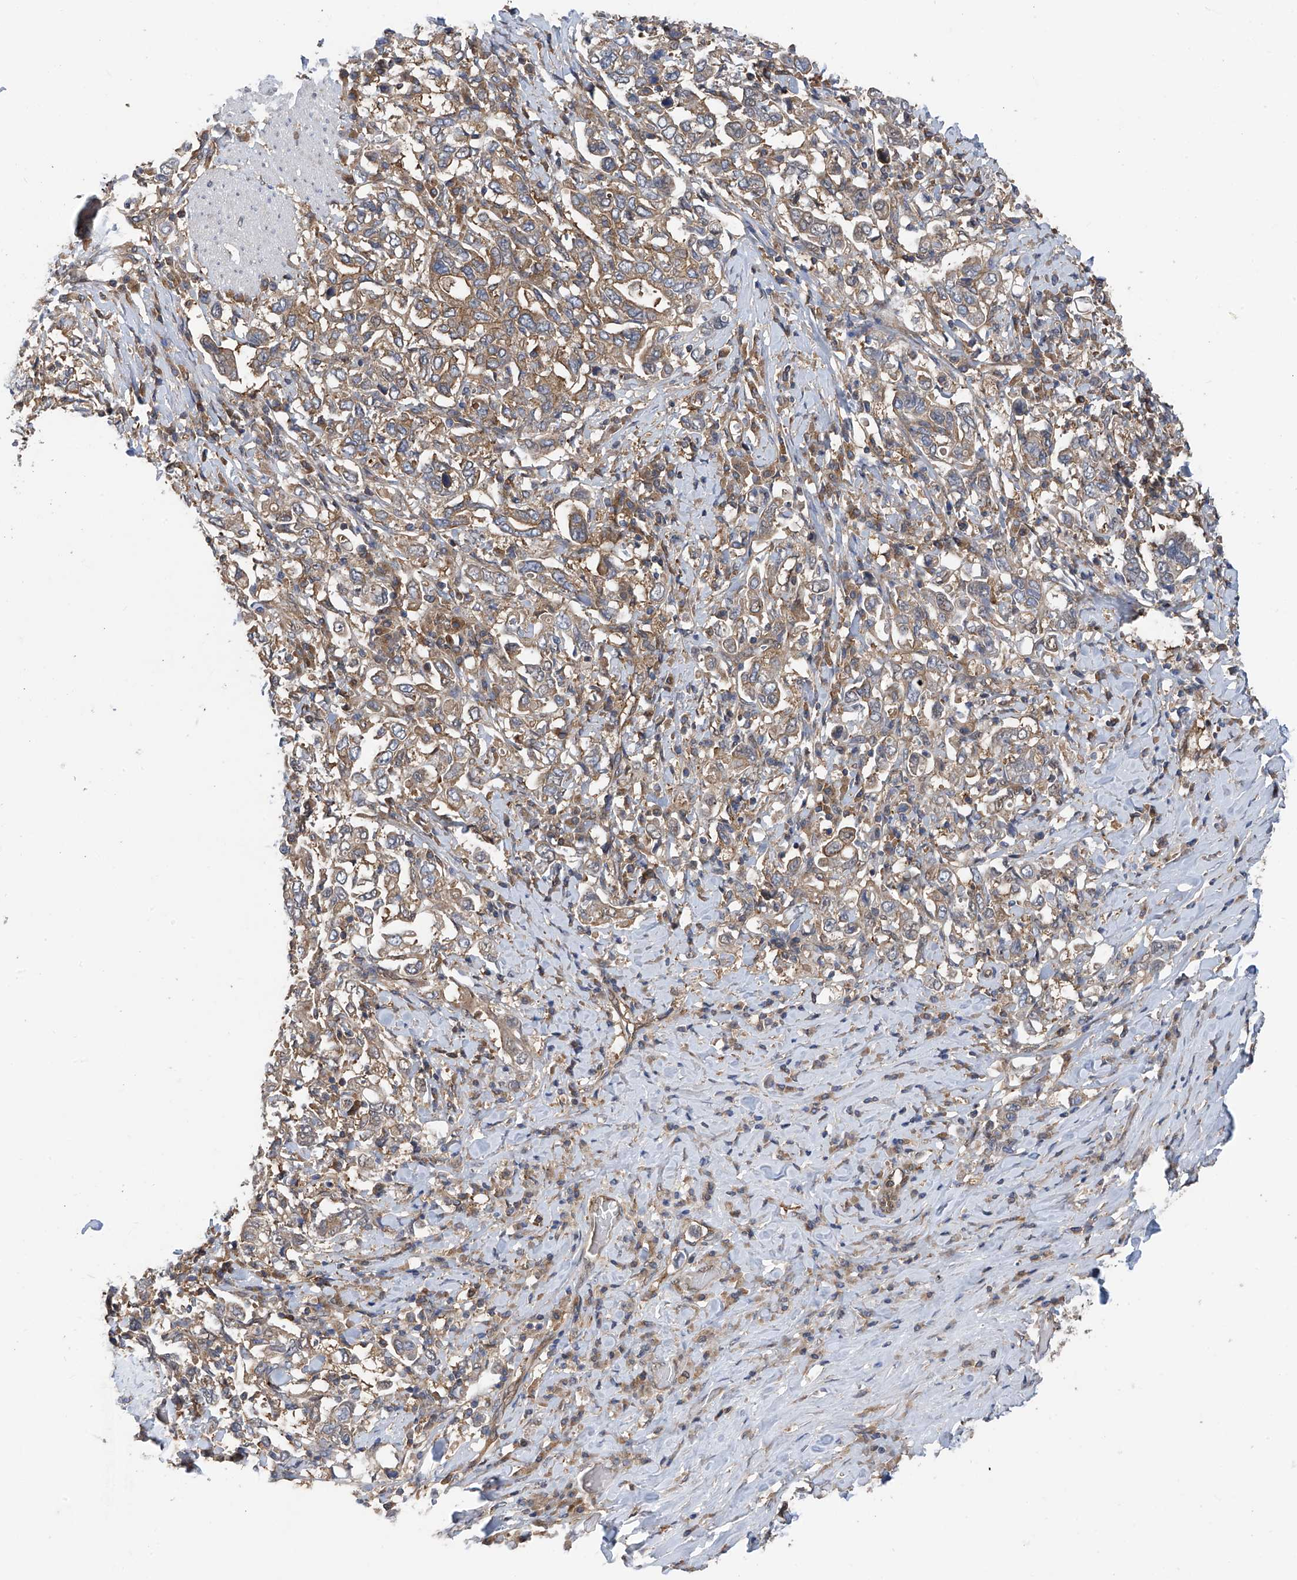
{"staining": {"intensity": "weak", "quantity": ">75%", "location": "cytoplasmic/membranous"}, "tissue": "stomach cancer", "cell_type": "Tumor cells", "image_type": "cancer", "snomed": [{"axis": "morphology", "description": "Adenocarcinoma, NOS"}, {"axis": "topography", "description": "Stomach, upper"}], "caption": "Stomach cancer was stained to show a protein in brown. There is low levels of weak cytoplasmic/membranous staining in approximately >75% of tumor cells. (IHC, brightfield microscopy, high magnification).", "gene": "CHPF", "patient": {"sex": "male", "age": 62}}